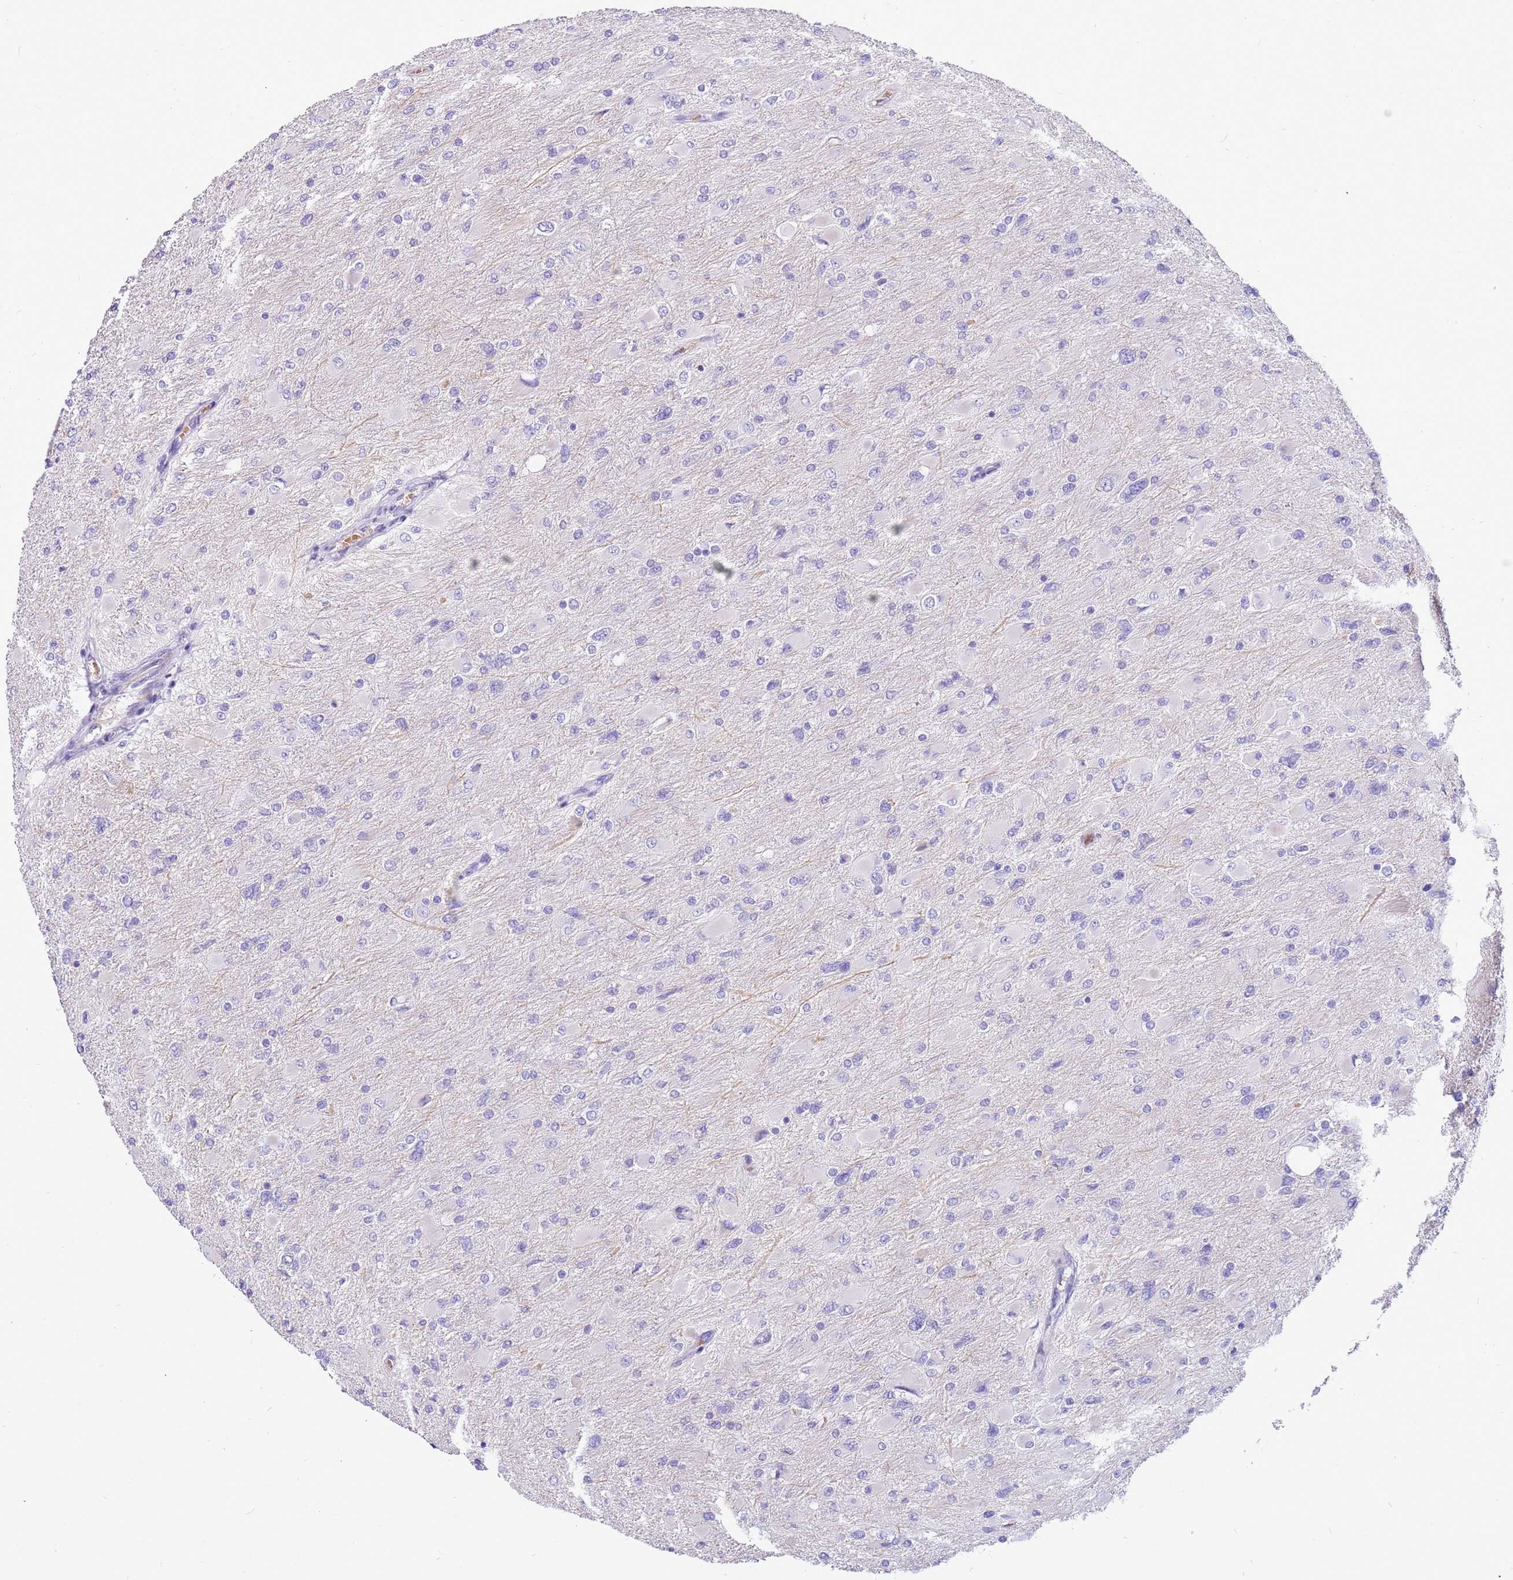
{"staining": {"intensity": "negative", "quantity": "none", "location": "none"}, "tissue": "glioma", "cell_type": "Tumor cells", "image_type": "cancer", "snomed": [{"axis": "morphology", "description": "Glioma, malignant, High grade"}, {"axis": "topography", "description": "Cerebral cortex"}], "caption": "High power microscopy histopathology image of an IHC image of glioma, revealing no significant staining in tumor cells. (DAB IHC visualized using brightfield microscopy, high magnification).", "gene": "KBTBD3", "patient": {"sex": "female", "age": 36}}